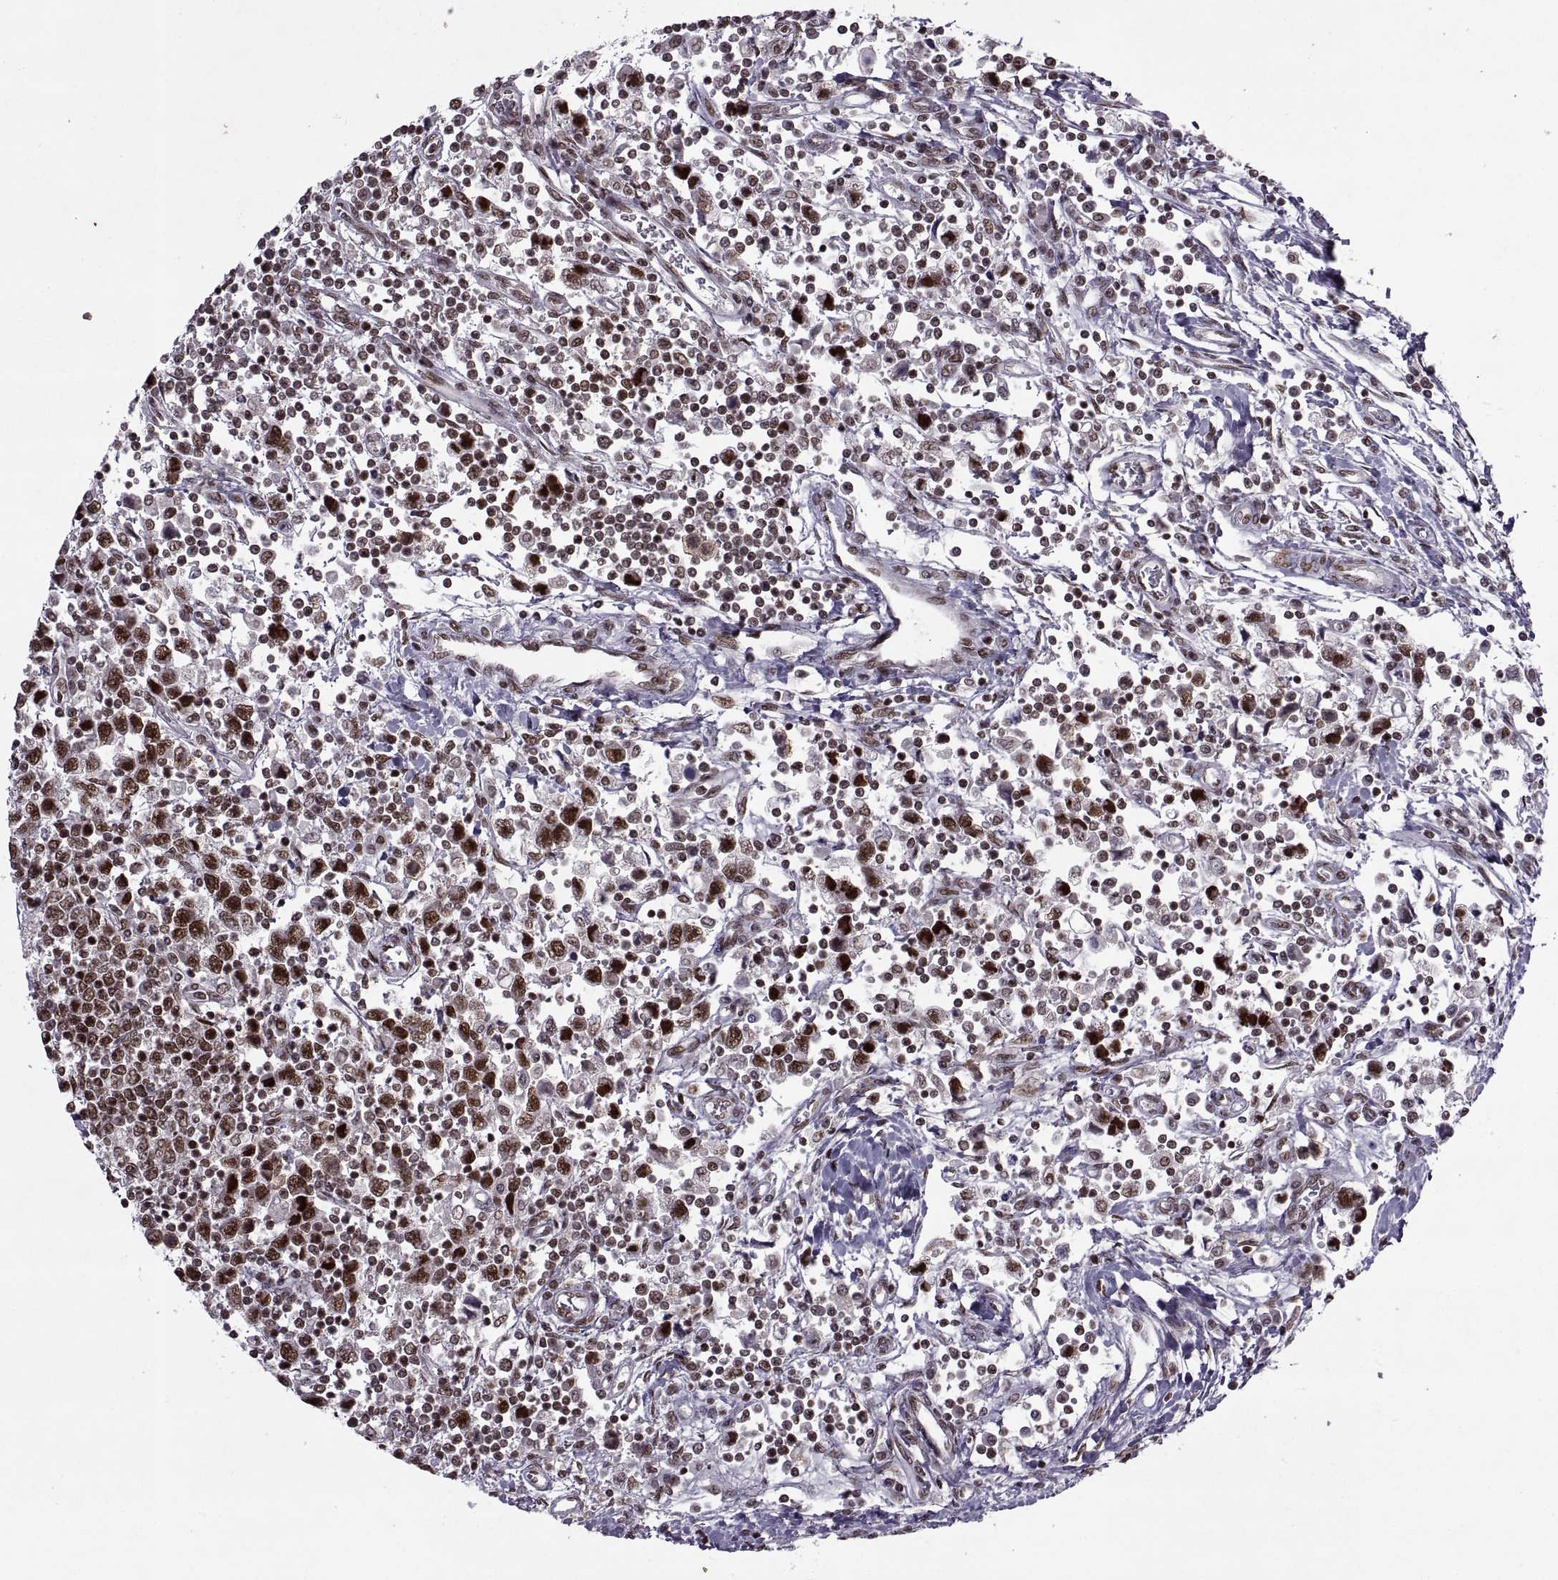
{"staining": {"intensity": "strong", "quantity": "25%-75%", "location": "nuclear"}, "tissue": "testis cancer", "cell_type": "Tumor cells", "image_type": "cancer", "snomed": [{"axis": "morphology", "description": "Seminoma, NOS"}, {"axis": "topography", "description": "Testis"}], "caption": "Brown immunohistochemical staining in testis seminoma displays strong nuclear staining in approximately 25%-75% of tumor cells. (brown staining indicates protein expression, while blue staining denotes nuclei).", "gene": "MT1E", "patient": {"sex": "male", "age": 34}}